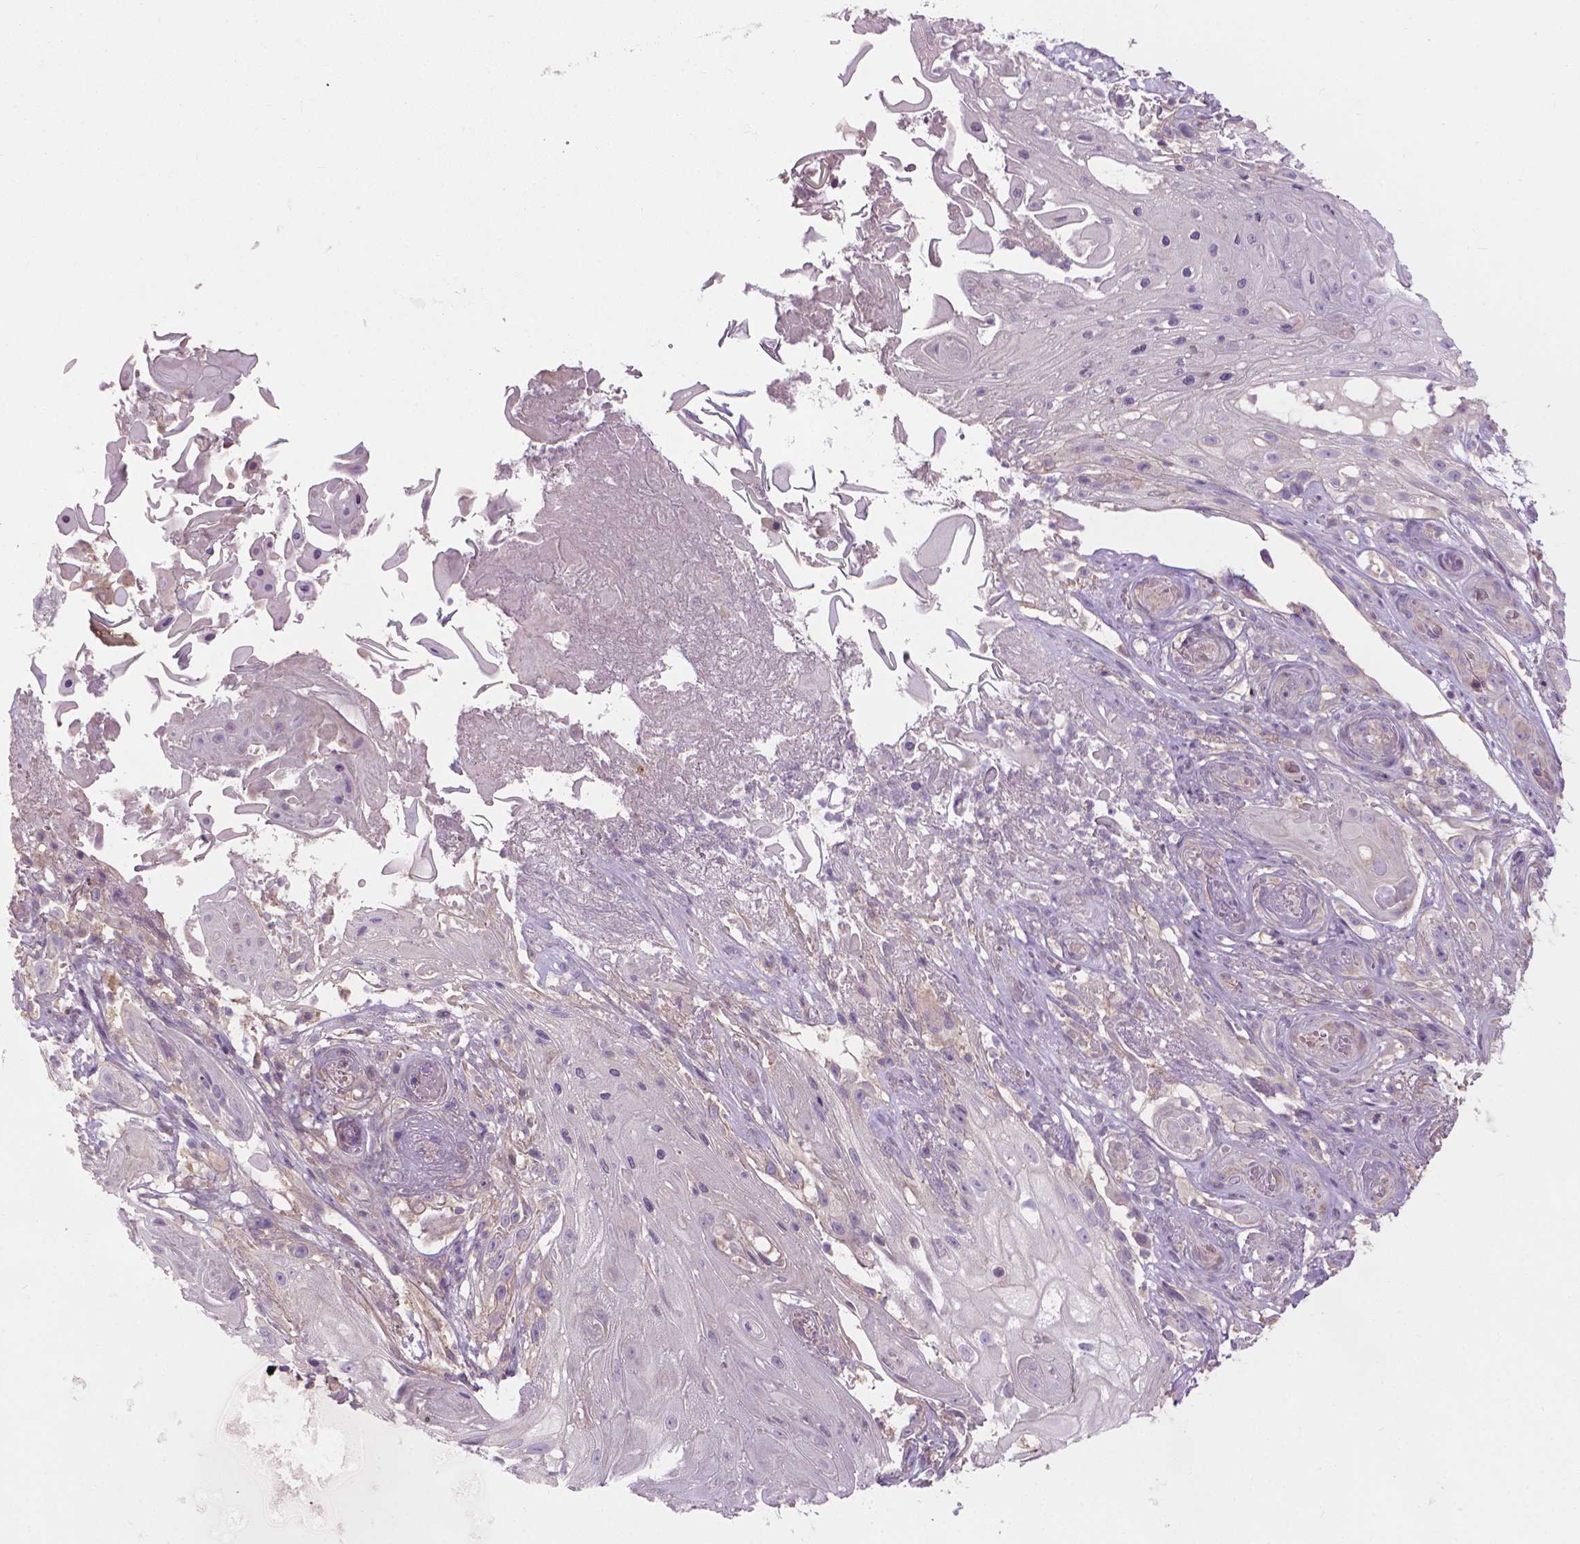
{"staining": {"intensity": "negative", "quantity": "none", "location": "none"}, "tissue": "skin cancer", "cell_type": "Tumor cells", "image_type": "cancer", "snomed": [{"axis": "morphology", "description": "Squamous cell carcinoma, NOS"}, {"axis": "topography", "description": "Skin"}], "caption": "High power microscopy histopathology image of an immunohistochemistry (IHC) photomicrograph of squamous cell carcinoma (skin), revealing no significant positivity in tumor cells.", "gene": "RIIAD1", "patient": {"sex": "male", "age": 62}}